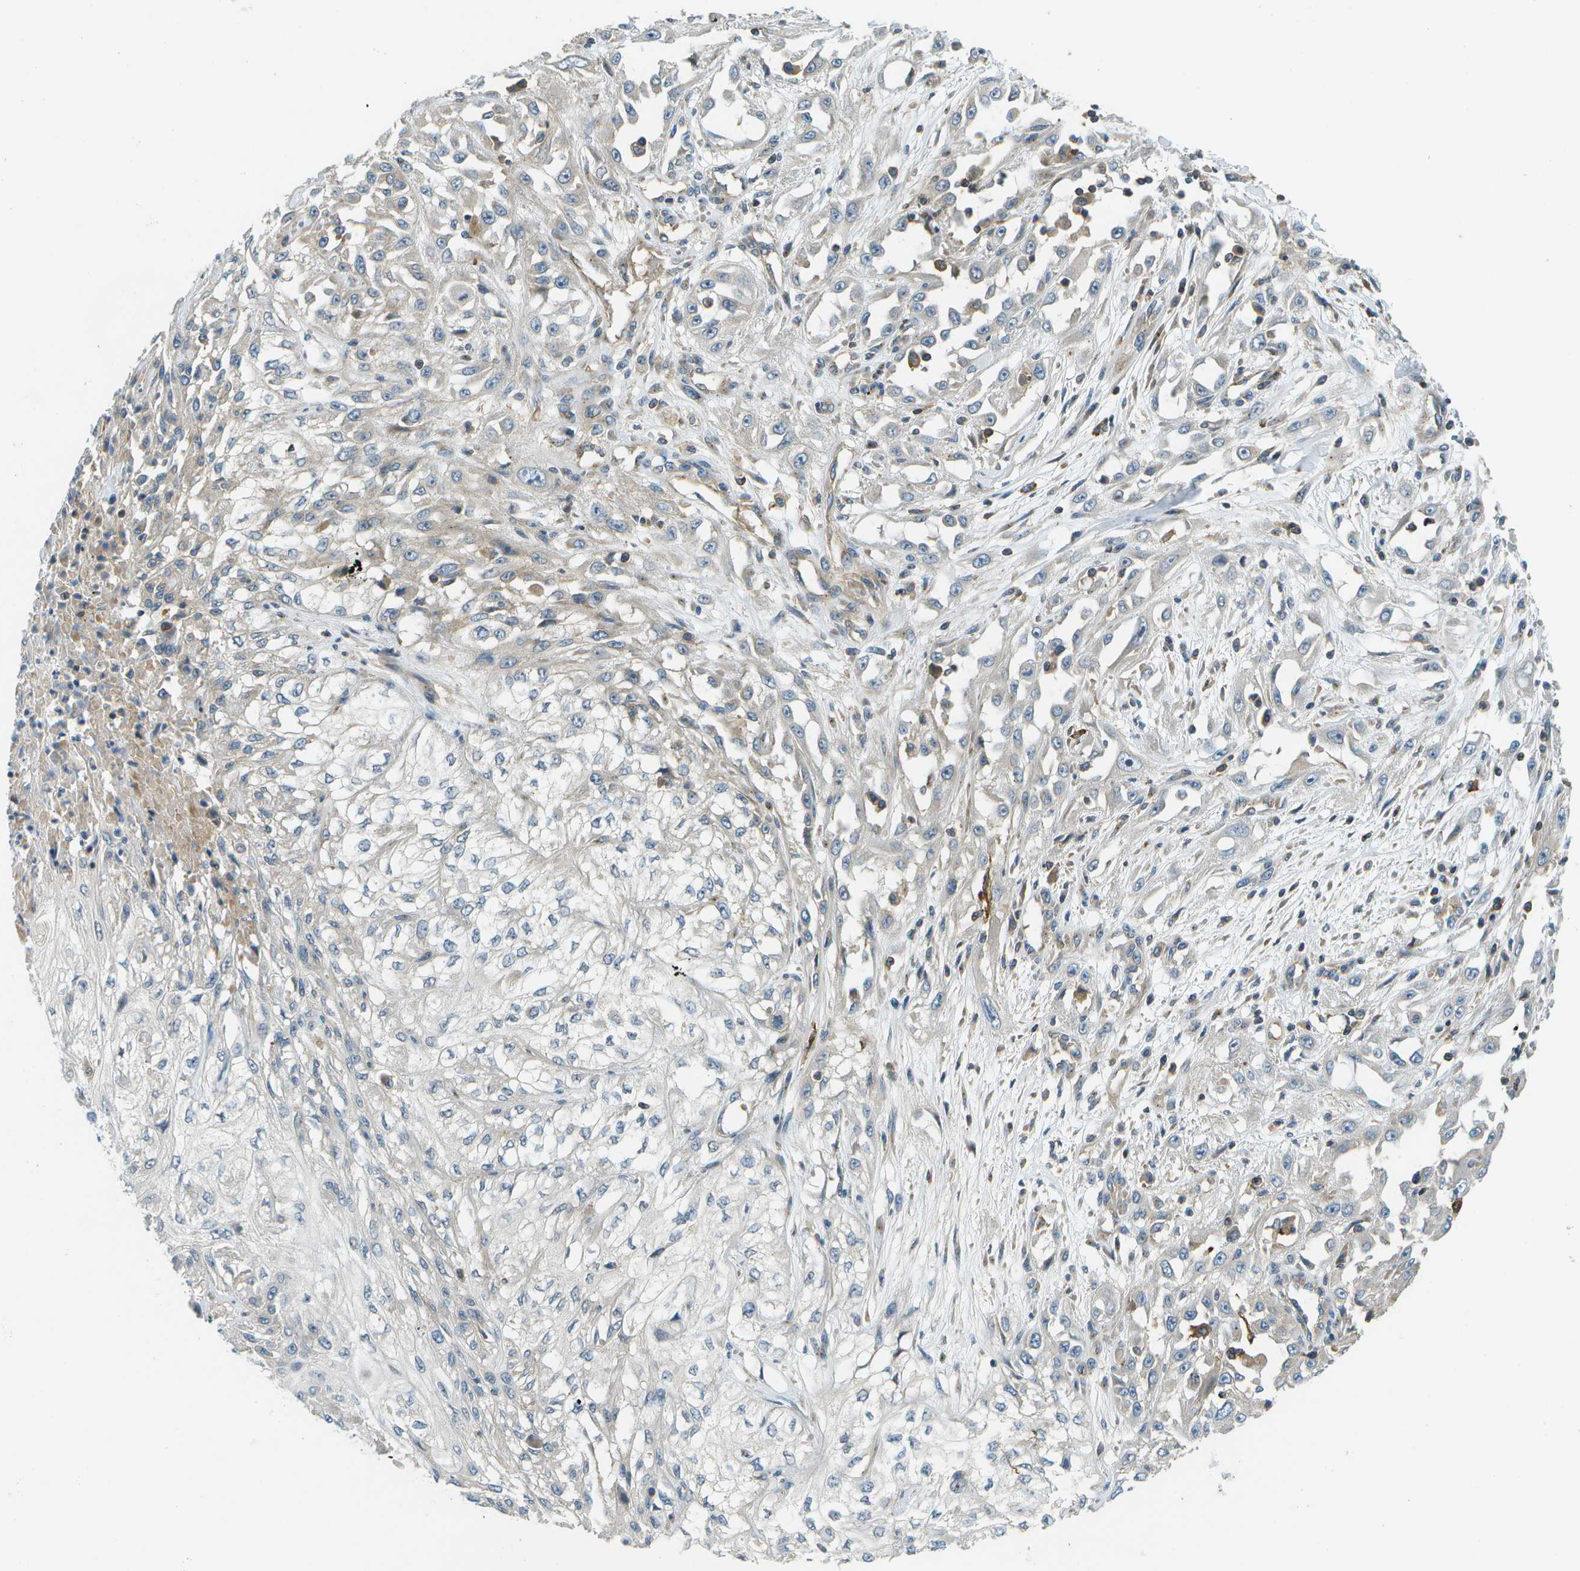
{"staining": {"intensity": "negative", "quantity": "none", "location": "none"}, "tissue": "skin cancer", "cell_type": "Tumor cells", "image_type": "cancer", "snomed": [{"axis": "morphology", "description": "Squamous cell carcinoma, NOS"}, {"axis": "morphology", "description": "Squamous cell carcinoma, metastatic, NOS"}, {"axis": "topography", "description": "Skin"}, {"axis": "topography", "description": "Lymph node"}], "caption": "Histopathology image shows no protein positivity in tumor cells of skin cancer tissue.", "gene": "CTIF", "patient": {"sex": "male", "age": 75}}